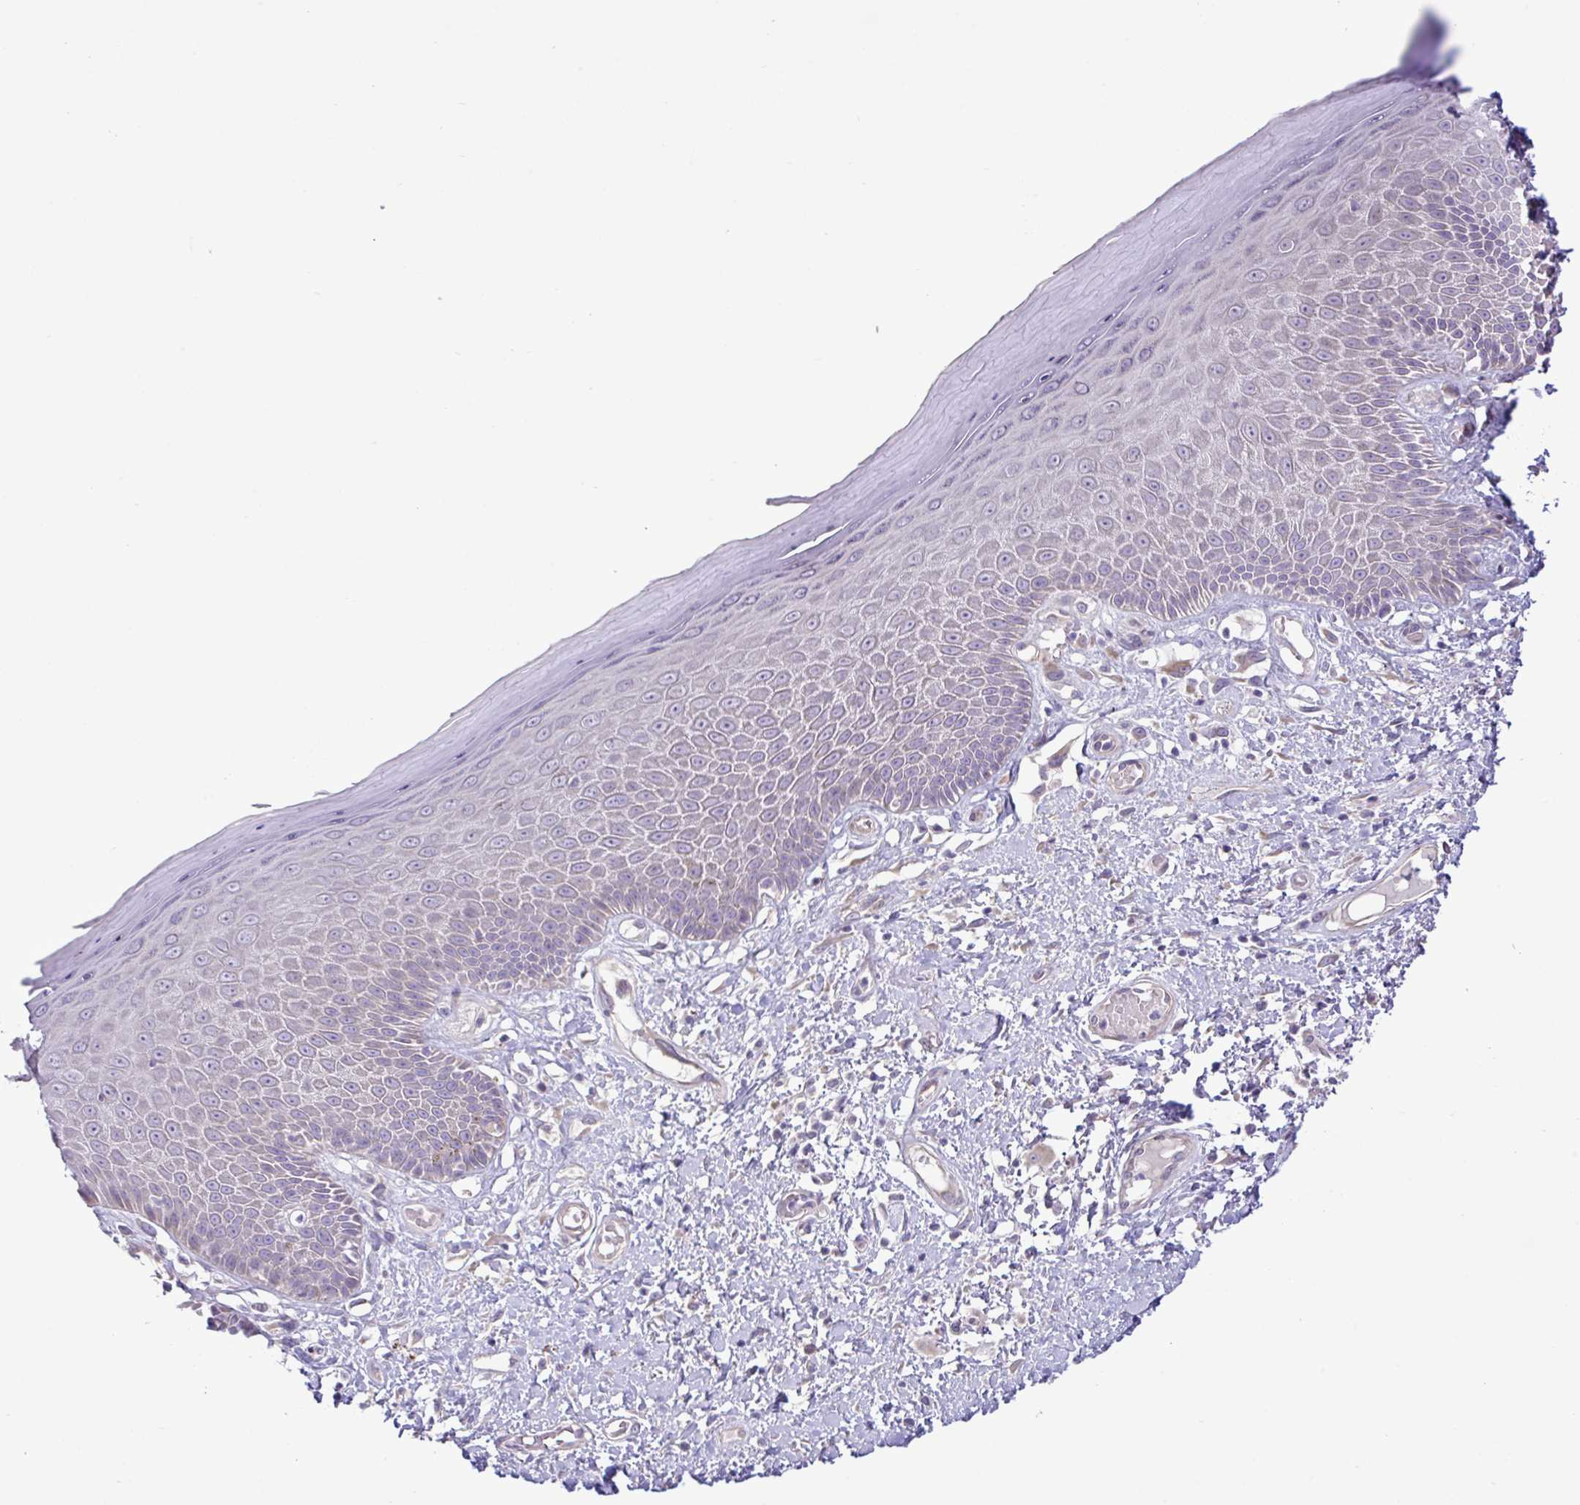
{"staining": {"intensity": "negative", "quantity": "none", "location": "none"}, "tissue": "skin", "cell_type": "Epidermal cells", "image_type": "normal", "snomed": [{"axis": "morphology", "description": "Normal tissue, NOS"}, {"axis": "topography", "description": "Anal"}, {"axis": "topography", "description": "Peripheral nerve tissue"}], "caption": "Immunohistochemistry of unremarkable human skin displays no positivity in epidermal cells.", "gene": "SYNPO2L", "patient": {"sex": "male", "age": 78}}